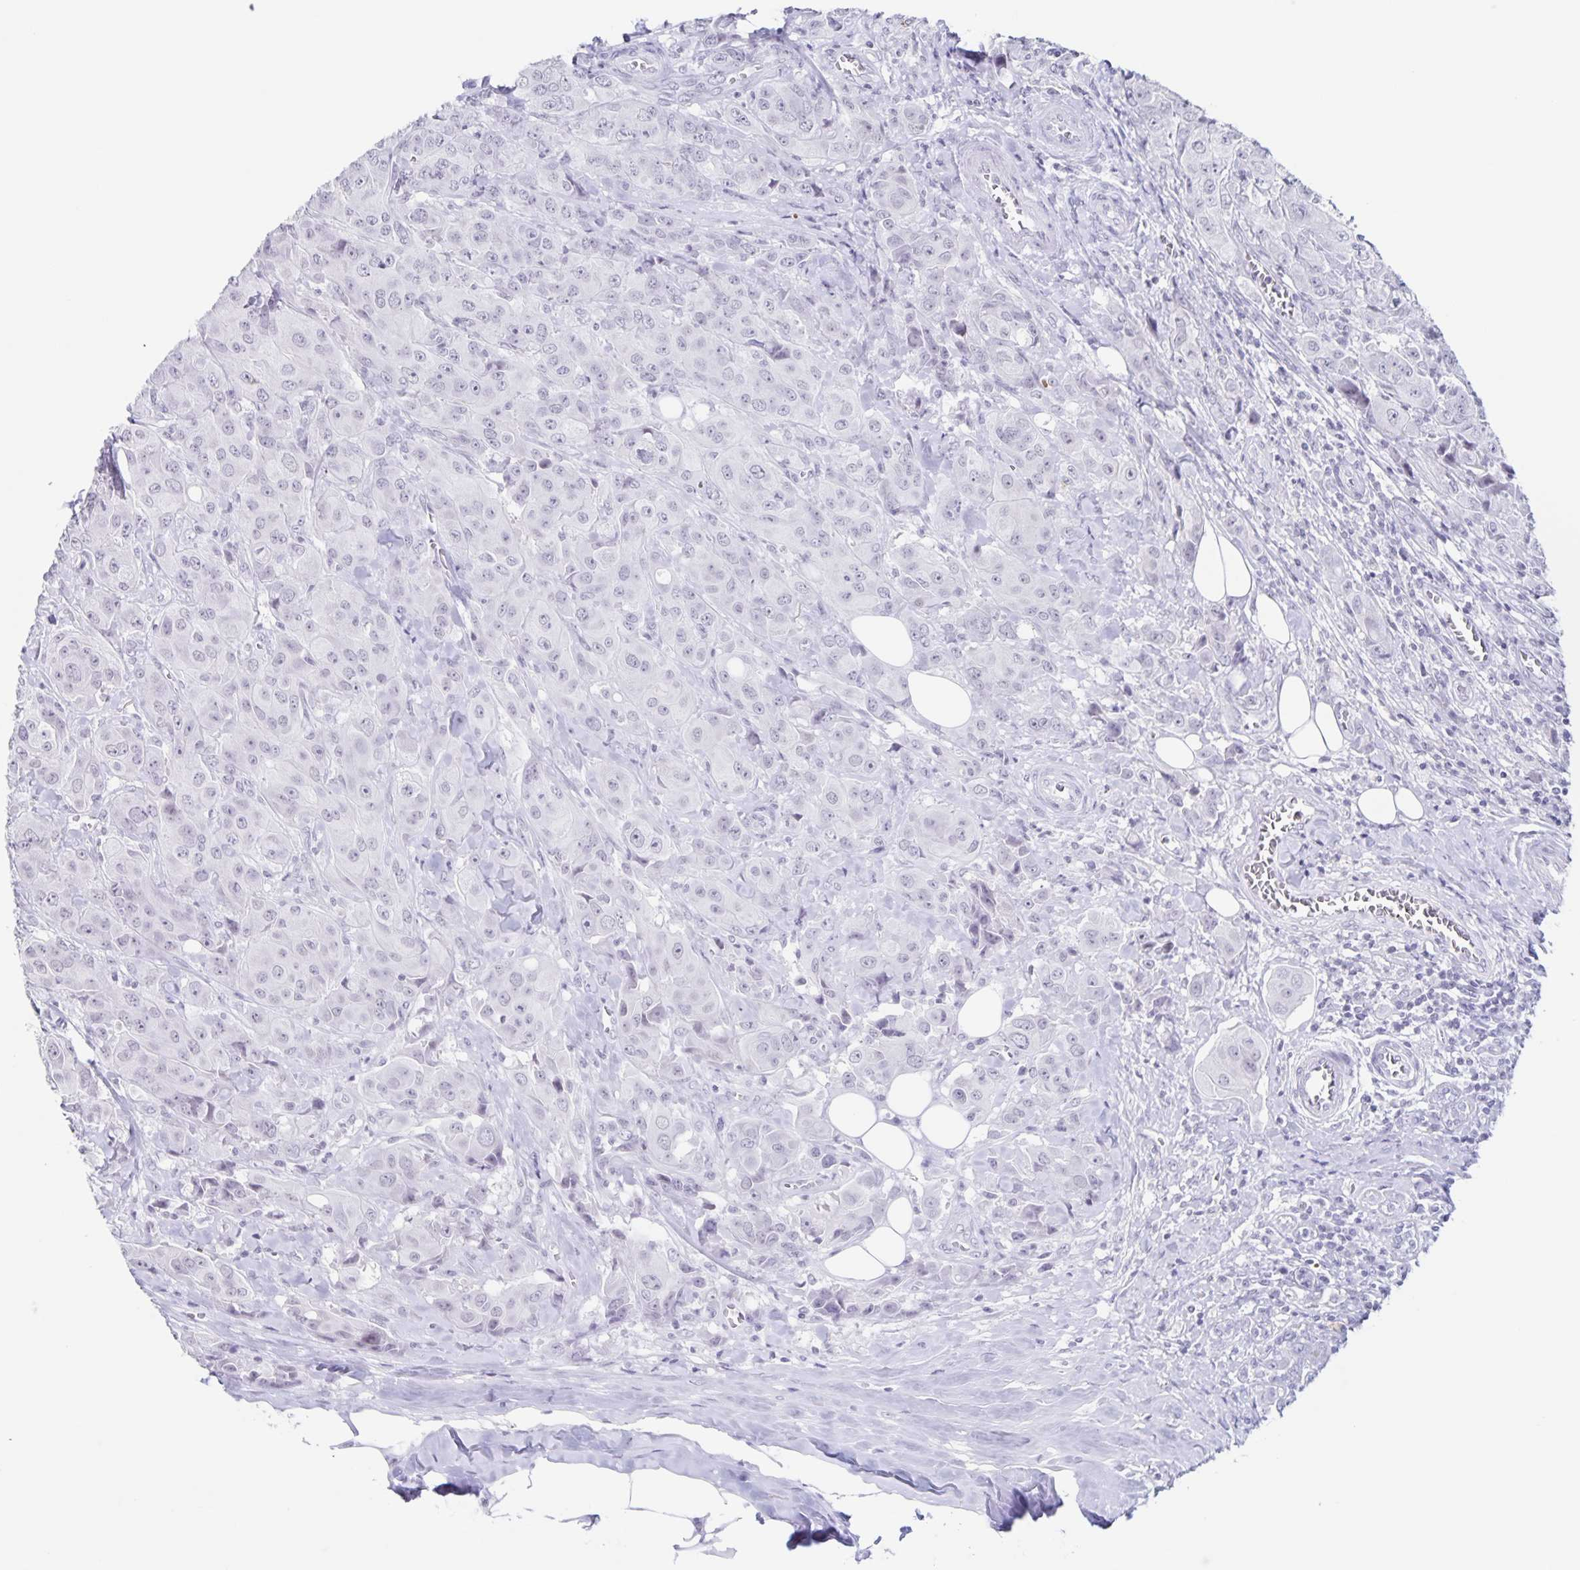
{"staining": {"intensity": "negative", "quantity": "none", "location": "none"}, "tissue": "breast cancer", "cell_type": "Tumor cells", "image_type": "cancer", "snomed": [{"axis": "morphology", "description": "Normal tissue, NOS"}, {"axis": "morphology", "description": "Duct carcinoma"}, {"axis": "topography", "description": "Breast"}], "caption": "Tumor cells show no significant staining in breast cancer (invasive ductal carcinoma).", "gene": "LCE6A", "patient": {"sex": "female", "age": 43}}